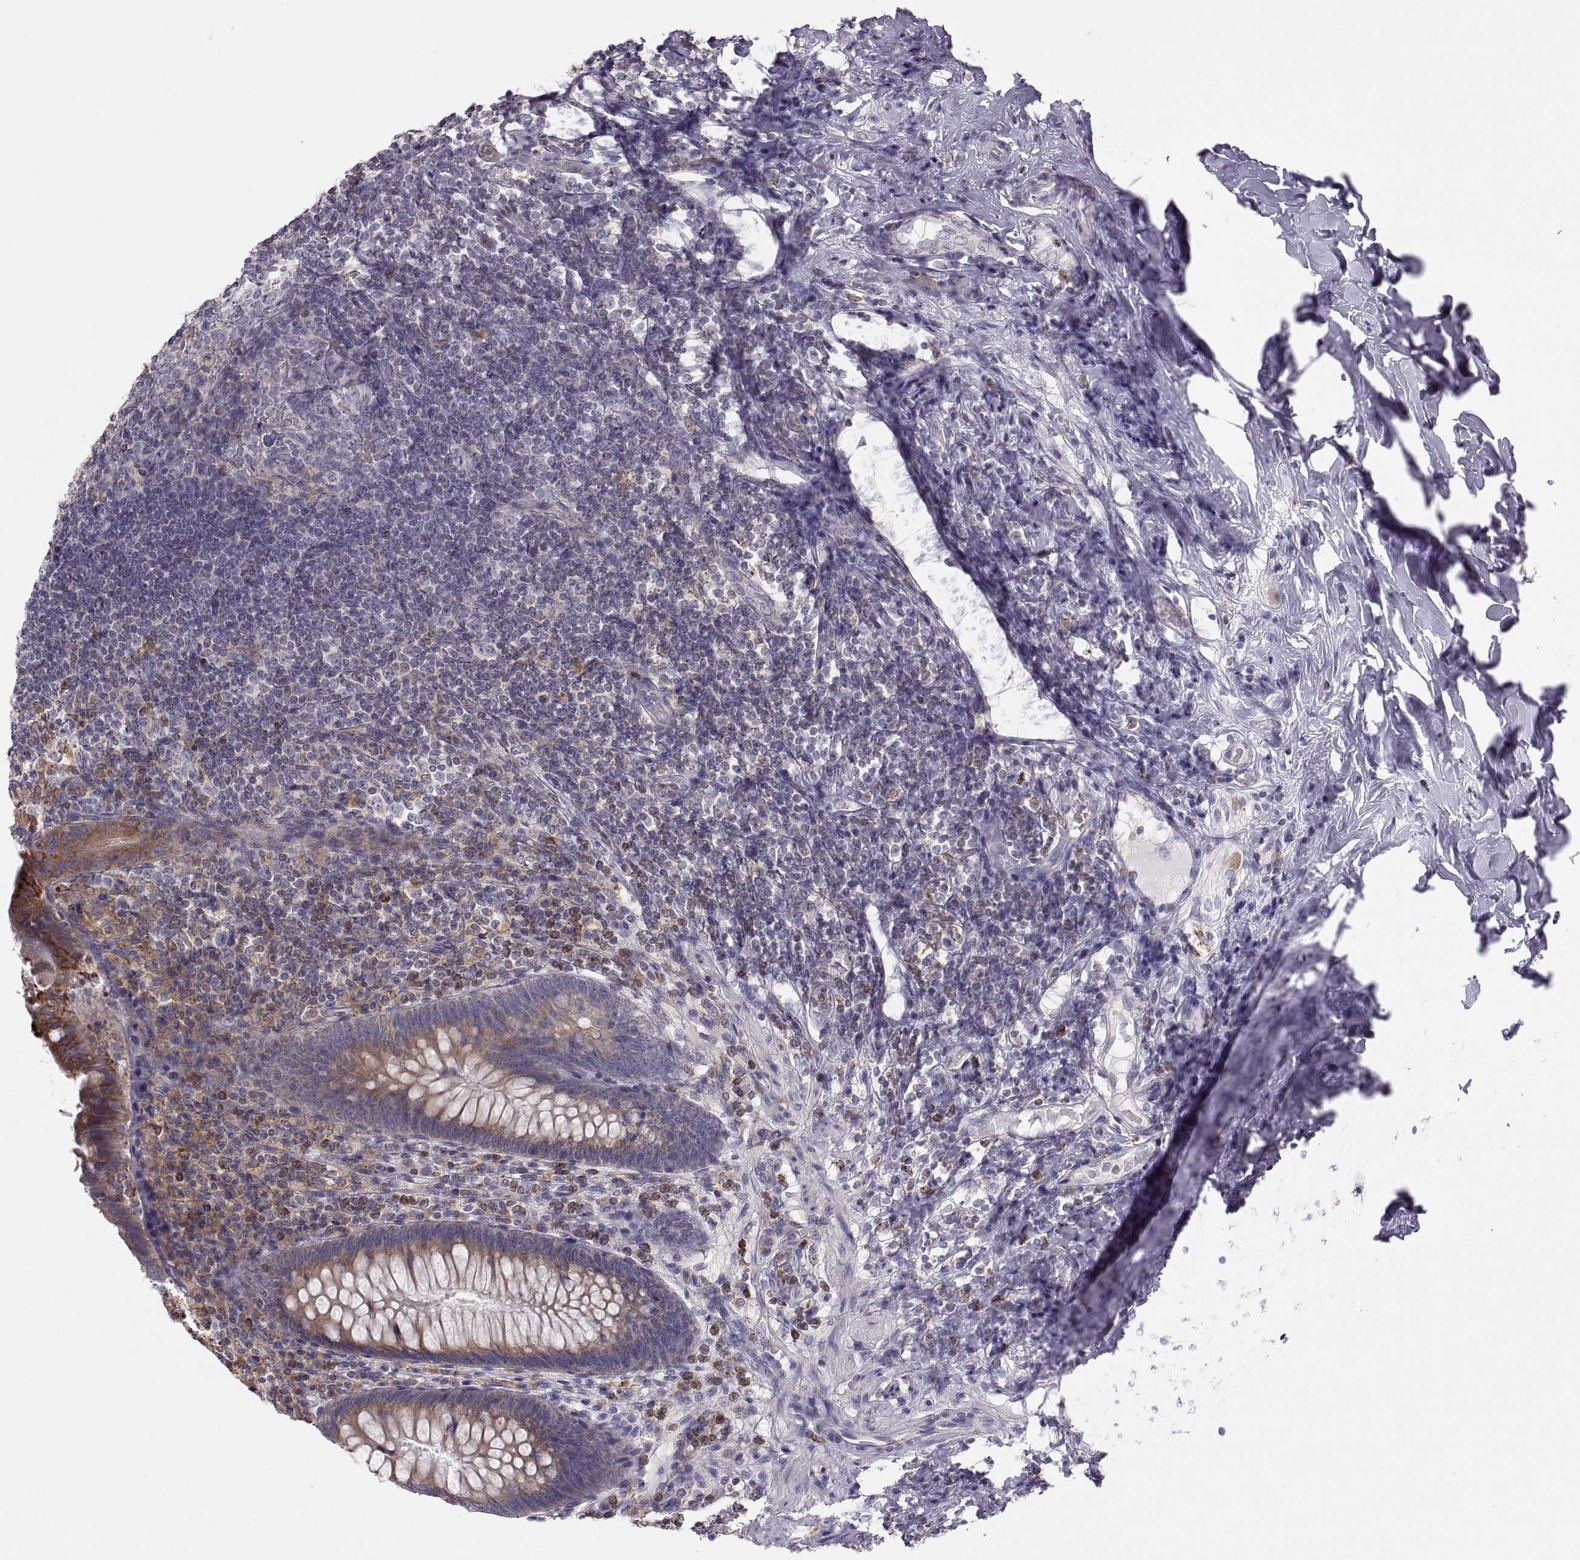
{"staining": {"intensity": "moderate", "quantity": ">75%", "location": "cytoplasmic/membranous"}, "tissue": "appendix", "cell_type": "Glandular cells", "image_type": "normal", "snomed": [{"axis": "morphology", "description": "Normal tissue, NOS"}, {"axis": "topography", "description": "Appendix"}], "caption": "Protein expression analysis of benign human appendix reveals moderate cytoplasmic/membranous staining in about >75% of glandular cells. Nuclei are stained in blue.", "gene": "ERO1A", "patient": {"sex": "male", "age": 47}}